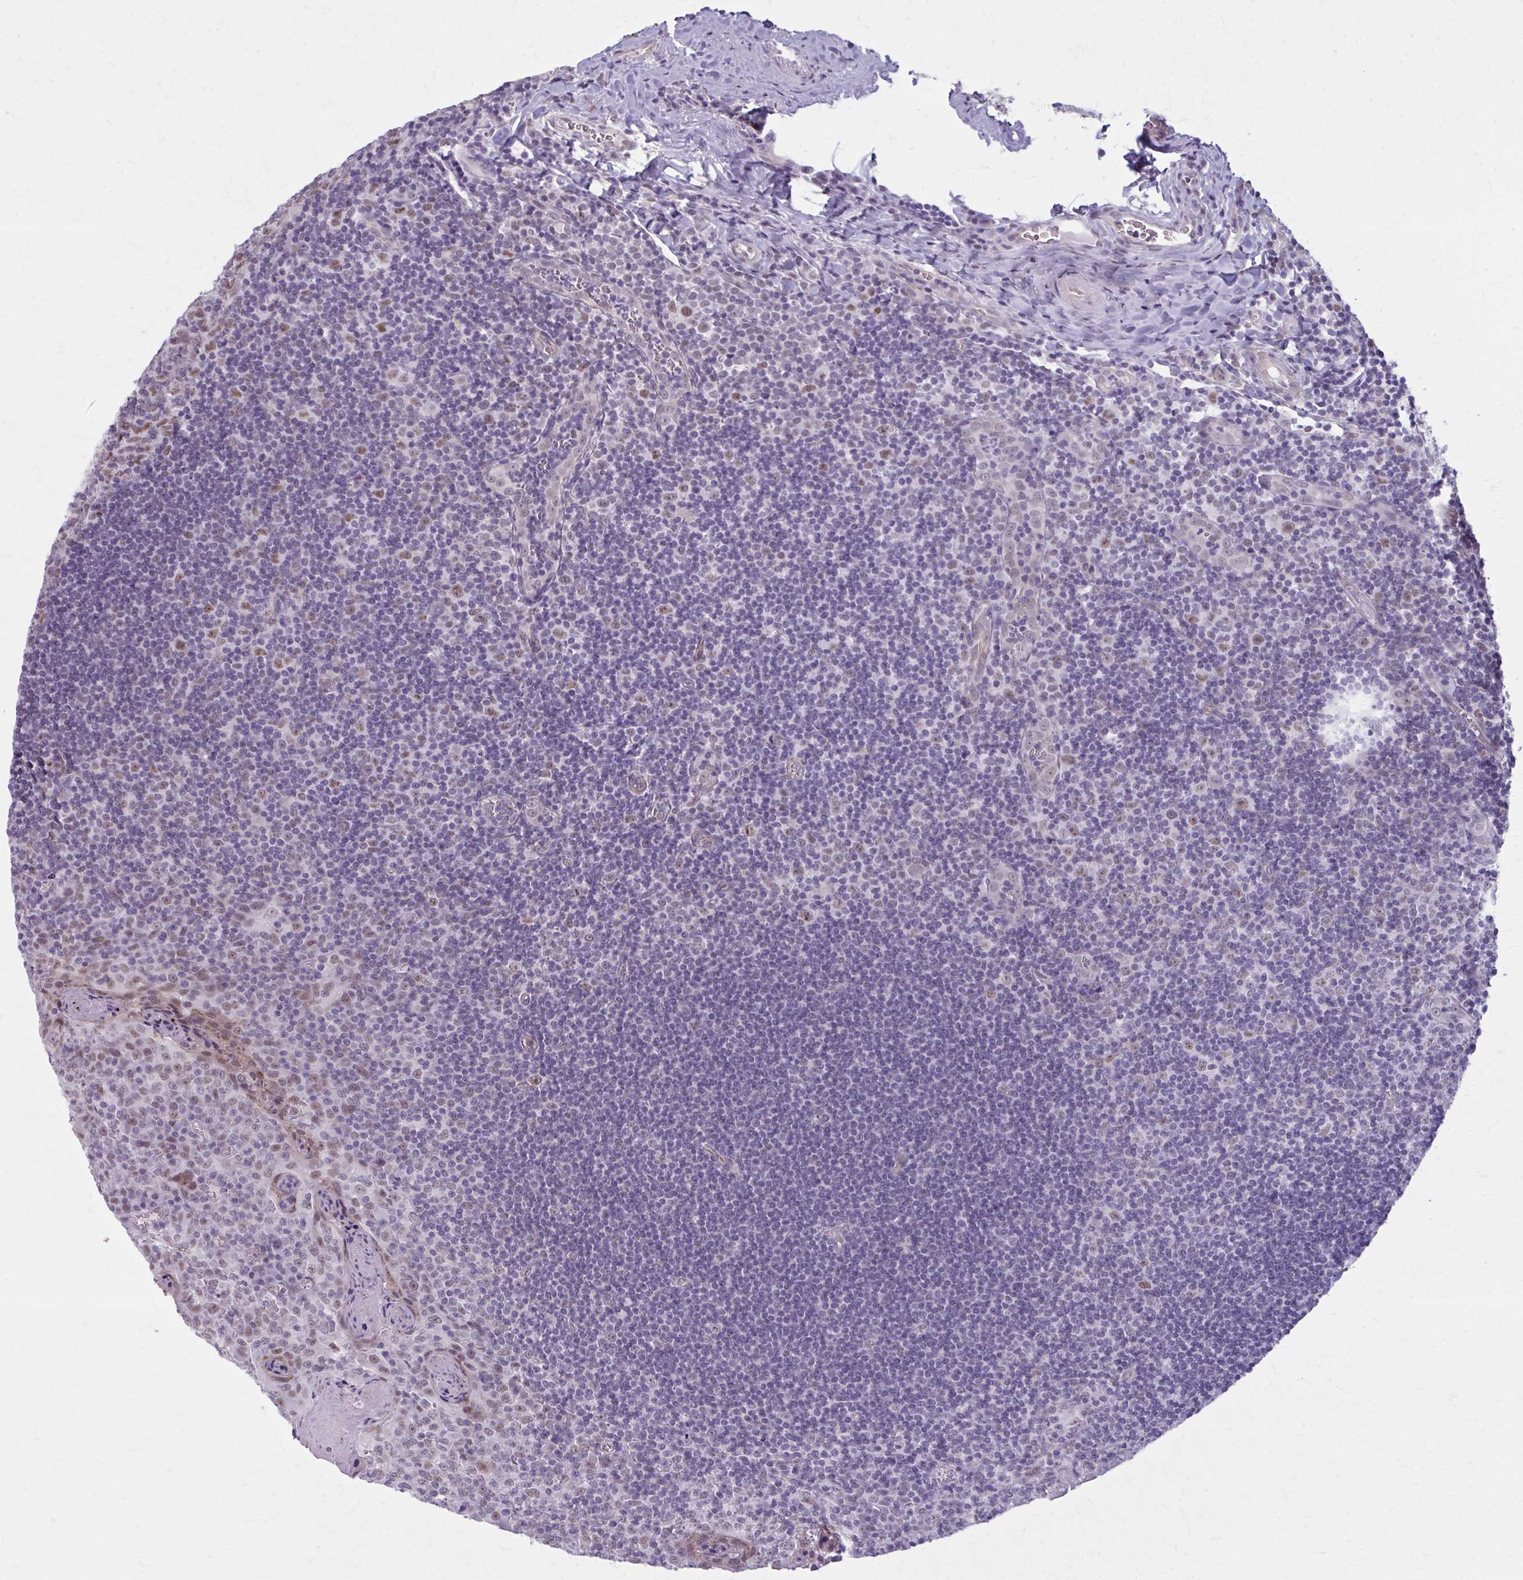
{"staining": {"intensity": "moderate", "quantity": "<25%", "location": "nuclear"}, "tissue": "tonsil", "cell_type": "Germinal center cells", "image_type": "normal", "snomed": [{"axis": "morphology", "description": "Normal tissue, NOS"}, {"axis": "morphology", "description": "Inflammation, NOS"}, {"axis": "topography", "description": "Tonsil"}], "caption": "A brown stain shows moderate nuclear expression of a protein in germinal center cells of normal human tonsil.", "gene": "NUMBL", "patient": {"sex": "female", "age": 31}}